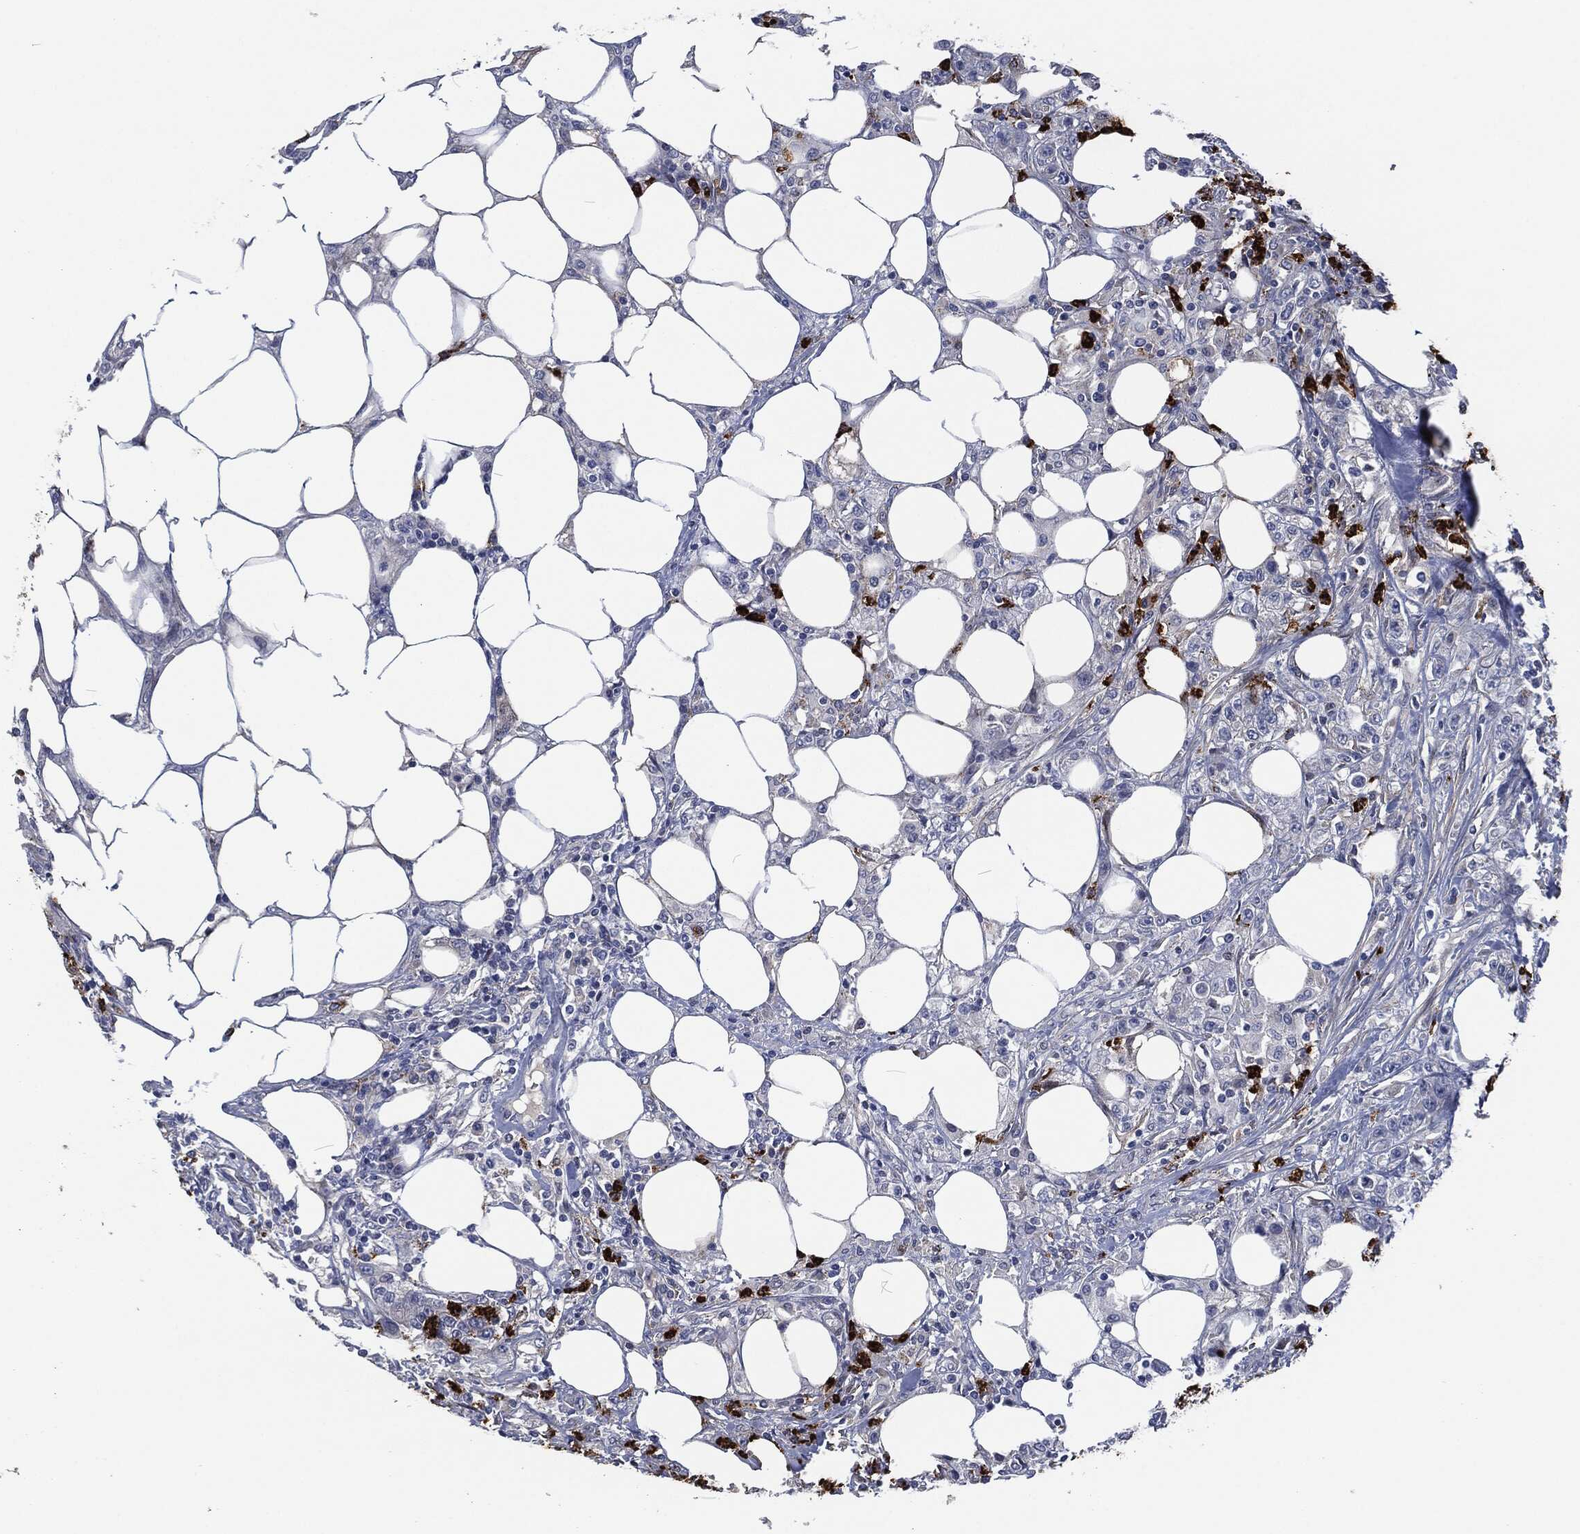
{"staining": {"intensity": "negative", "quantity": "none", "location": "none"}, "tissue": "colorectal cancer", "cell_type": "Tumor cells", "image_type": "cancer", "snomed": [{"axis": "morphology", "description": "Adenocarcinoma, NOS"}, {"axis": "topography", "description": "Colon"}], "caption": "Immunohistochemistry (IHC) photomicrograph of human adenocarcinoma (colorectal) stained for a protein (brown), which shows no expression in tumor cells.", "gene": "MPO", "patient": {"sex": "female", "age": 48}}